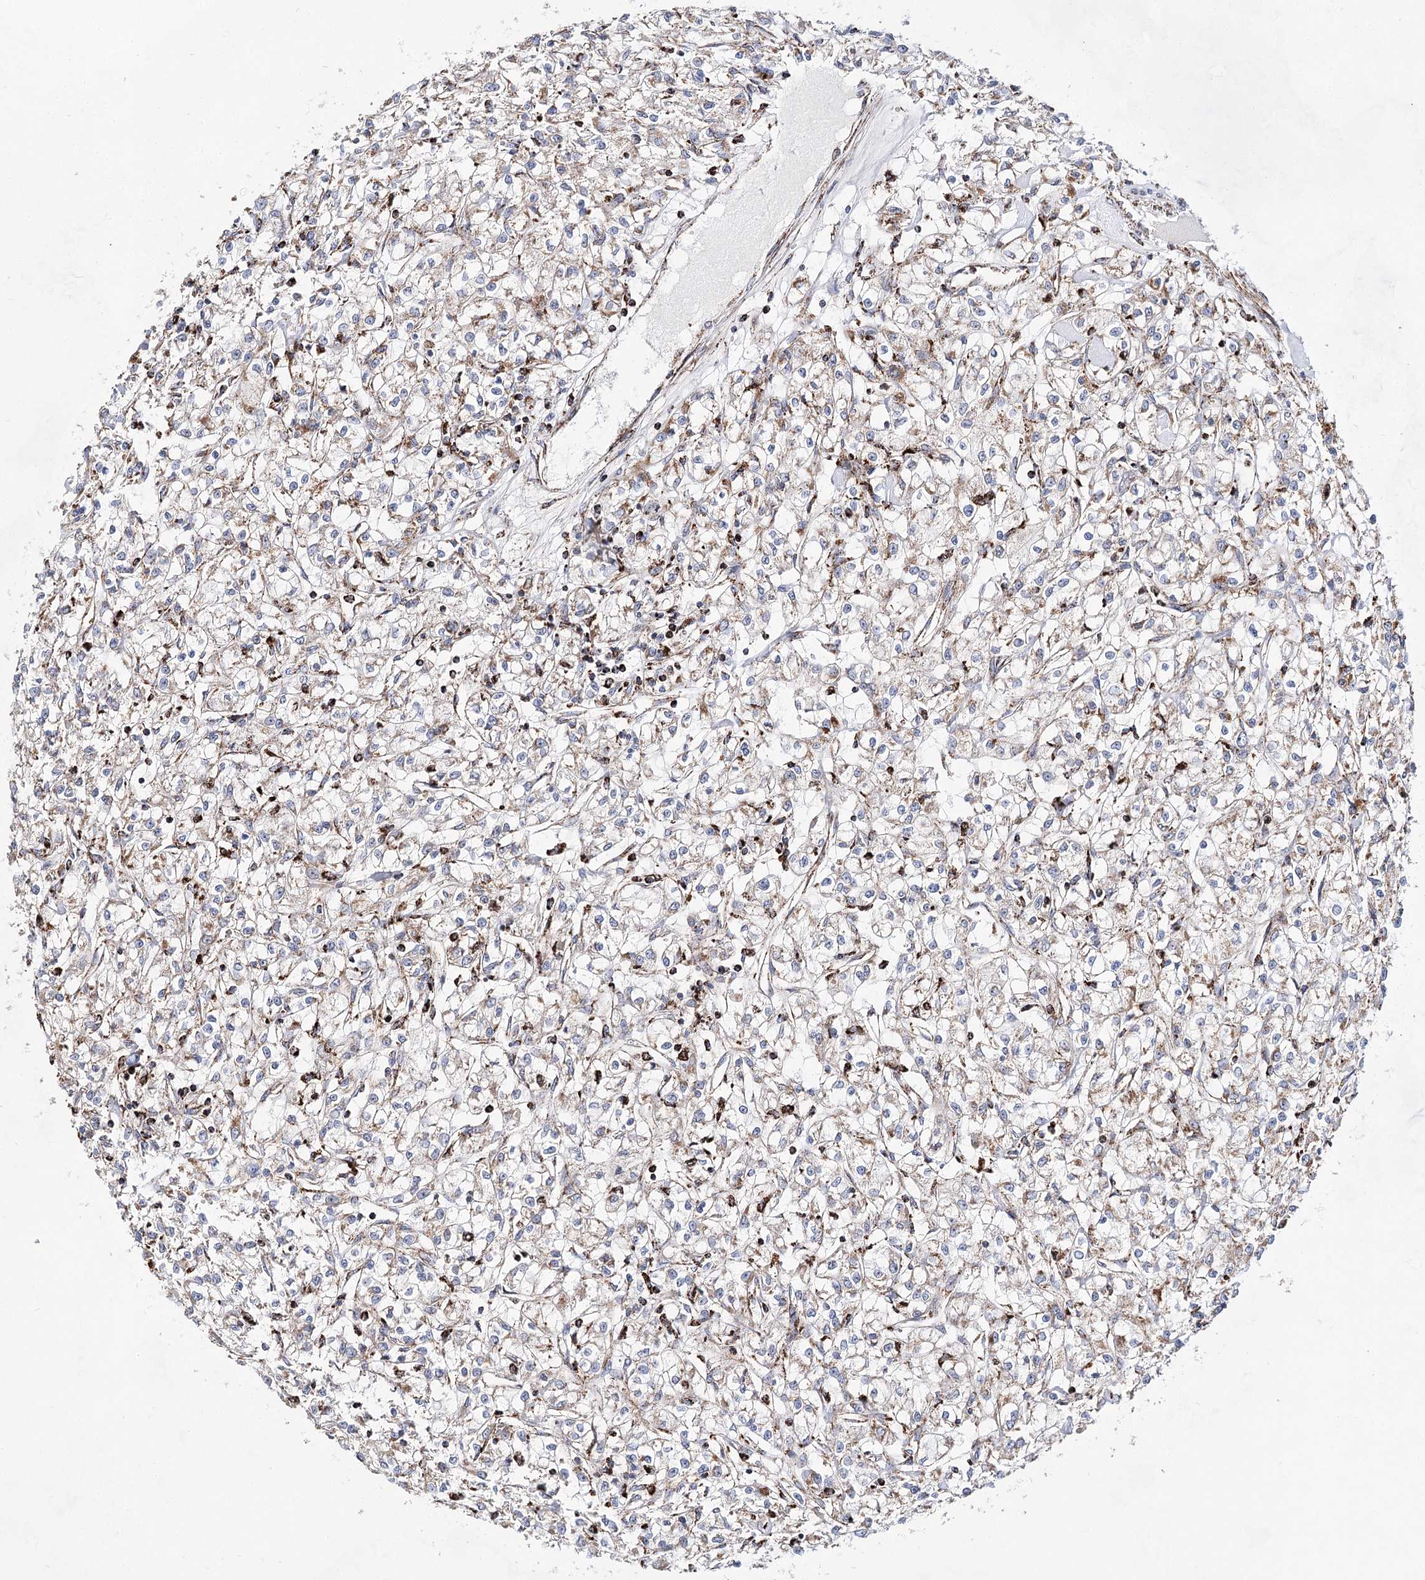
{"staining": {"intensity": "weak", "quantity": ">75%", "location": "cytoplasmic/membranous"}, "tissue": "renal cancer", "cell_type": "Tumor cells", "image_type": "cancer", "snomed": [{"axis": "morphology", "description": "Adenocarcinoma, NOS"}, {"axis": "topography", "description": "Kidney"}], "caption": "Protein analysis of renal cancer (adenocarcinoma) tissue shows weak cytoplasmic/membranous staining in approximately >75% of tumor cells. The staining was performed using DAB (3,3'-diaminobenzidine) to visualize the protein expression in brown, while the nuclei were stained in blue with hematoxylin (Magnification: 20x).", "gene": "NADK2", "patient": {"sex": "female", "age": 59}}